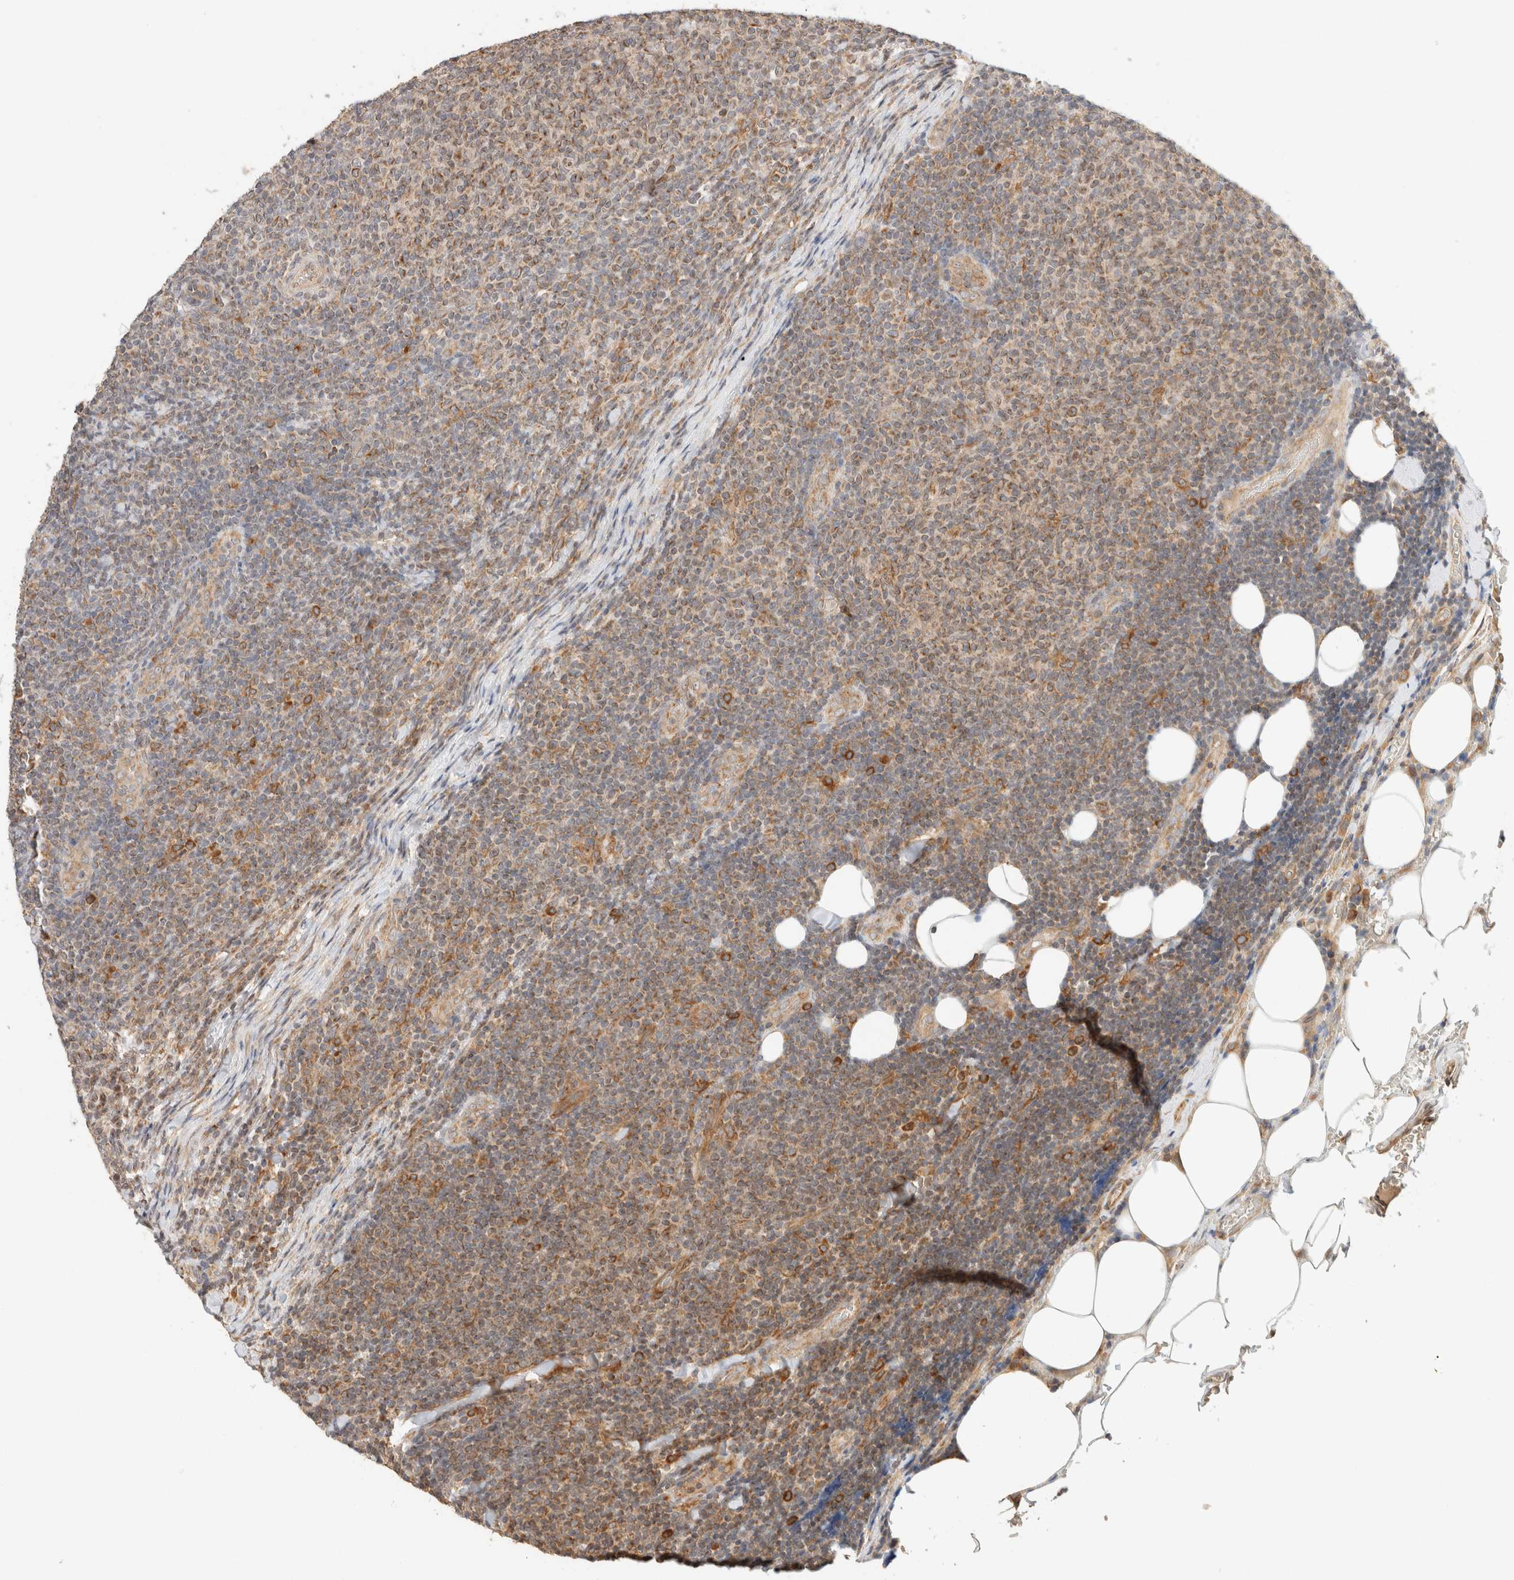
{"staining": {"intensity": "weak", "quantity": ">75%", "location": "cytoplasmic/membranous"}, "tissue": "lymphoma", "cell_type": "Tumor cells", "image_type": "cancer", "snomed": [{"axis": "morphology", "description": "Malignant lymphoma, non-Hodgkin's type, Low grade"}, {"axis": "topography", "description": "Lymph node"}], "caption": "A high-resolution histopathology image shows immunohistochemistry staining of low-grade malignant lymphoma, non-Hodgkin's type, which demonstrates weak cytoplasmic/membranous staining in approximately >75% of tumor cells. (Stains: DAB in brown, nuclei in blue, Microscopy: brightfield microscopy at high magnification).", "gene": "TACC1", "patient": {"sex": "male", "age": 66}}